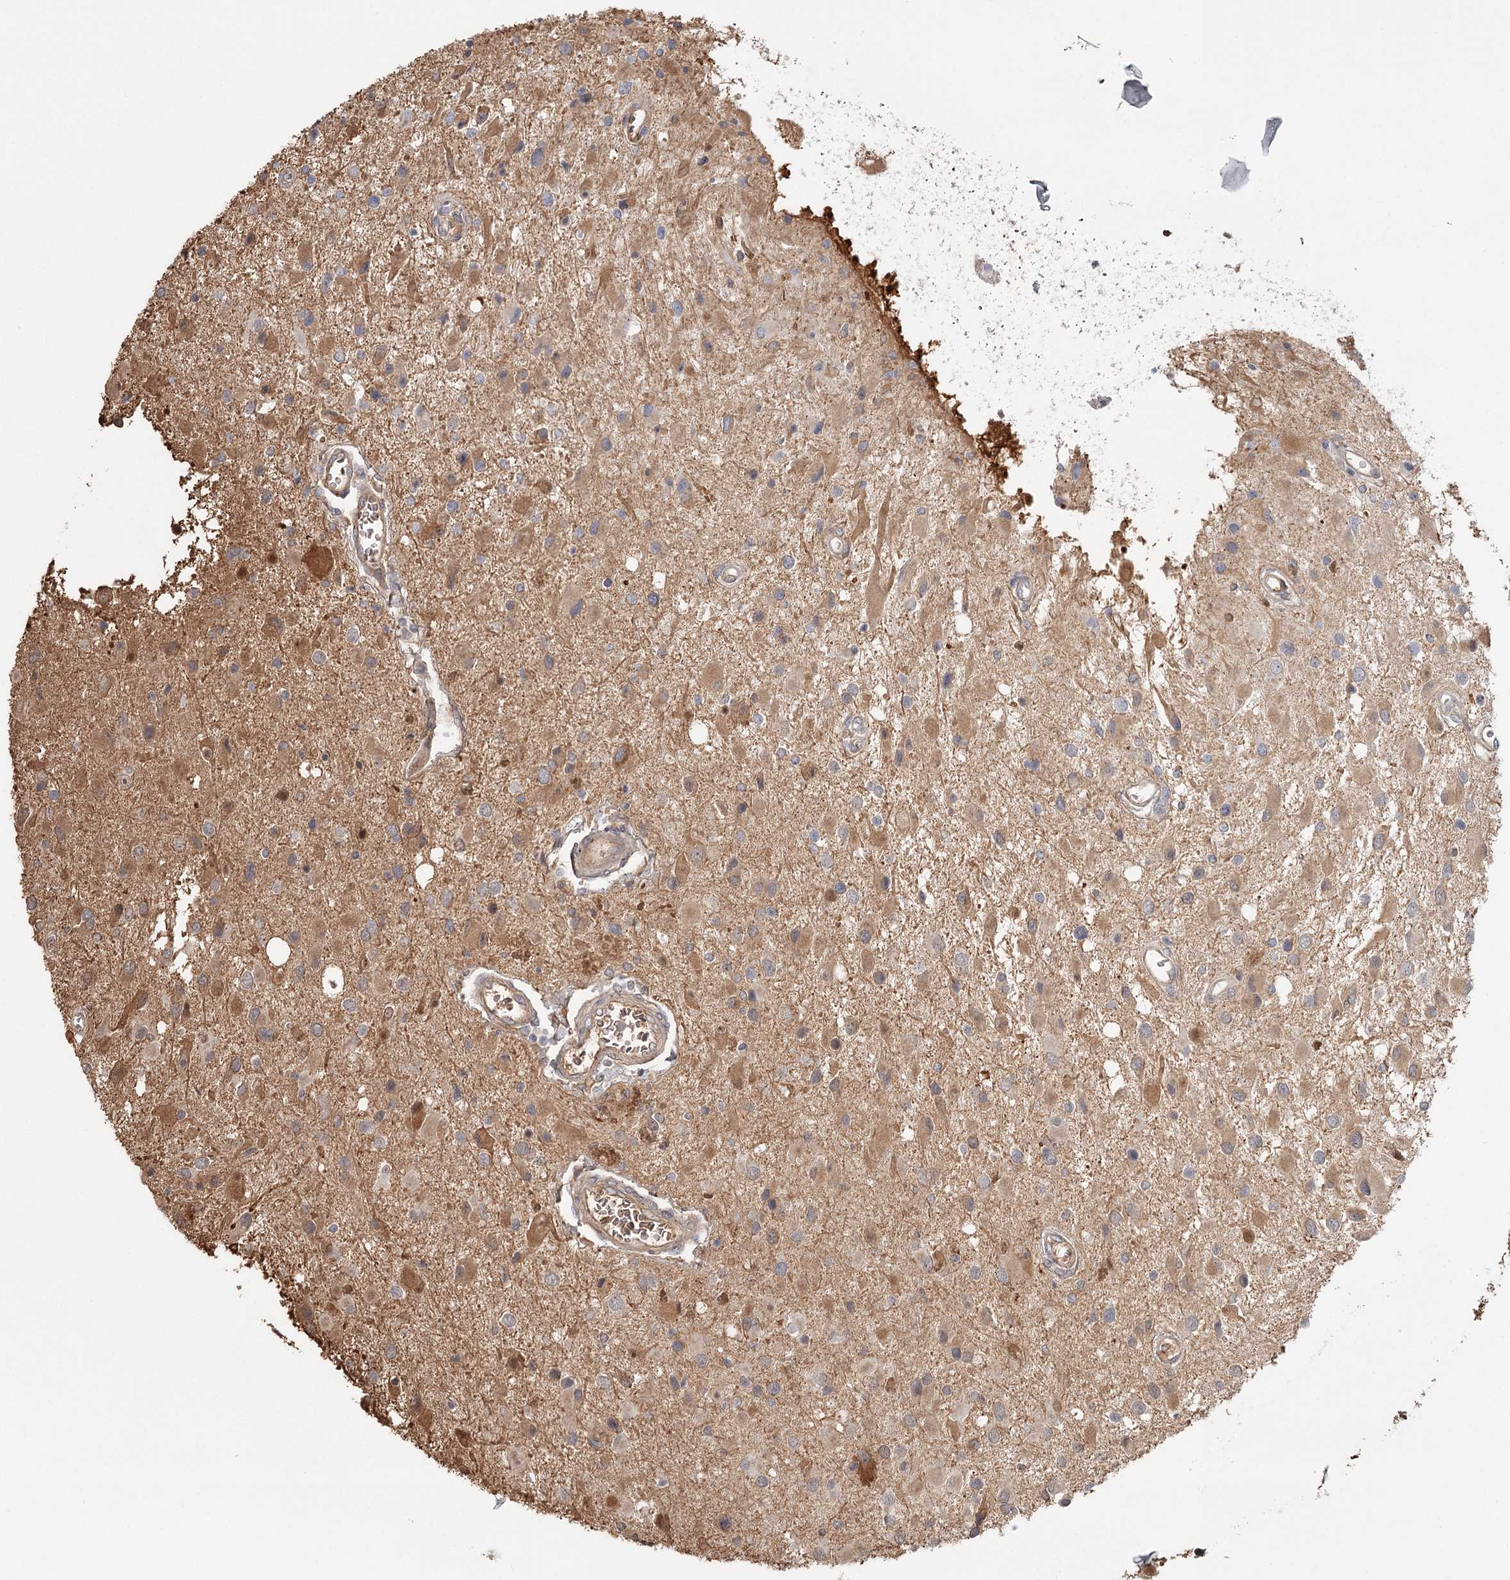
{"staining": {"intensity": "moderate", "quantity": "<25%", "location": "cytoplasmic/membranous"}, "tissue": "glioma", "cell_type": "Tumor cells", "image_type": "cancer", "snomed": [{"axis": "morphology", "description": "Glioma, malignant, High grade"}, {"axis": "topography", "description": "Brain"}], "caption": "Protein analysis of glioma tissue displays moderate cytoplasmic/membranous positivity in about <25% of tumor cells. The protein is stained brown, and the nuclei are stained in blue (DAB IHC with brightfield microscopy, high magnification).", "gene": "DHRS9", "patient": {"sex": "male", "age": 53}}